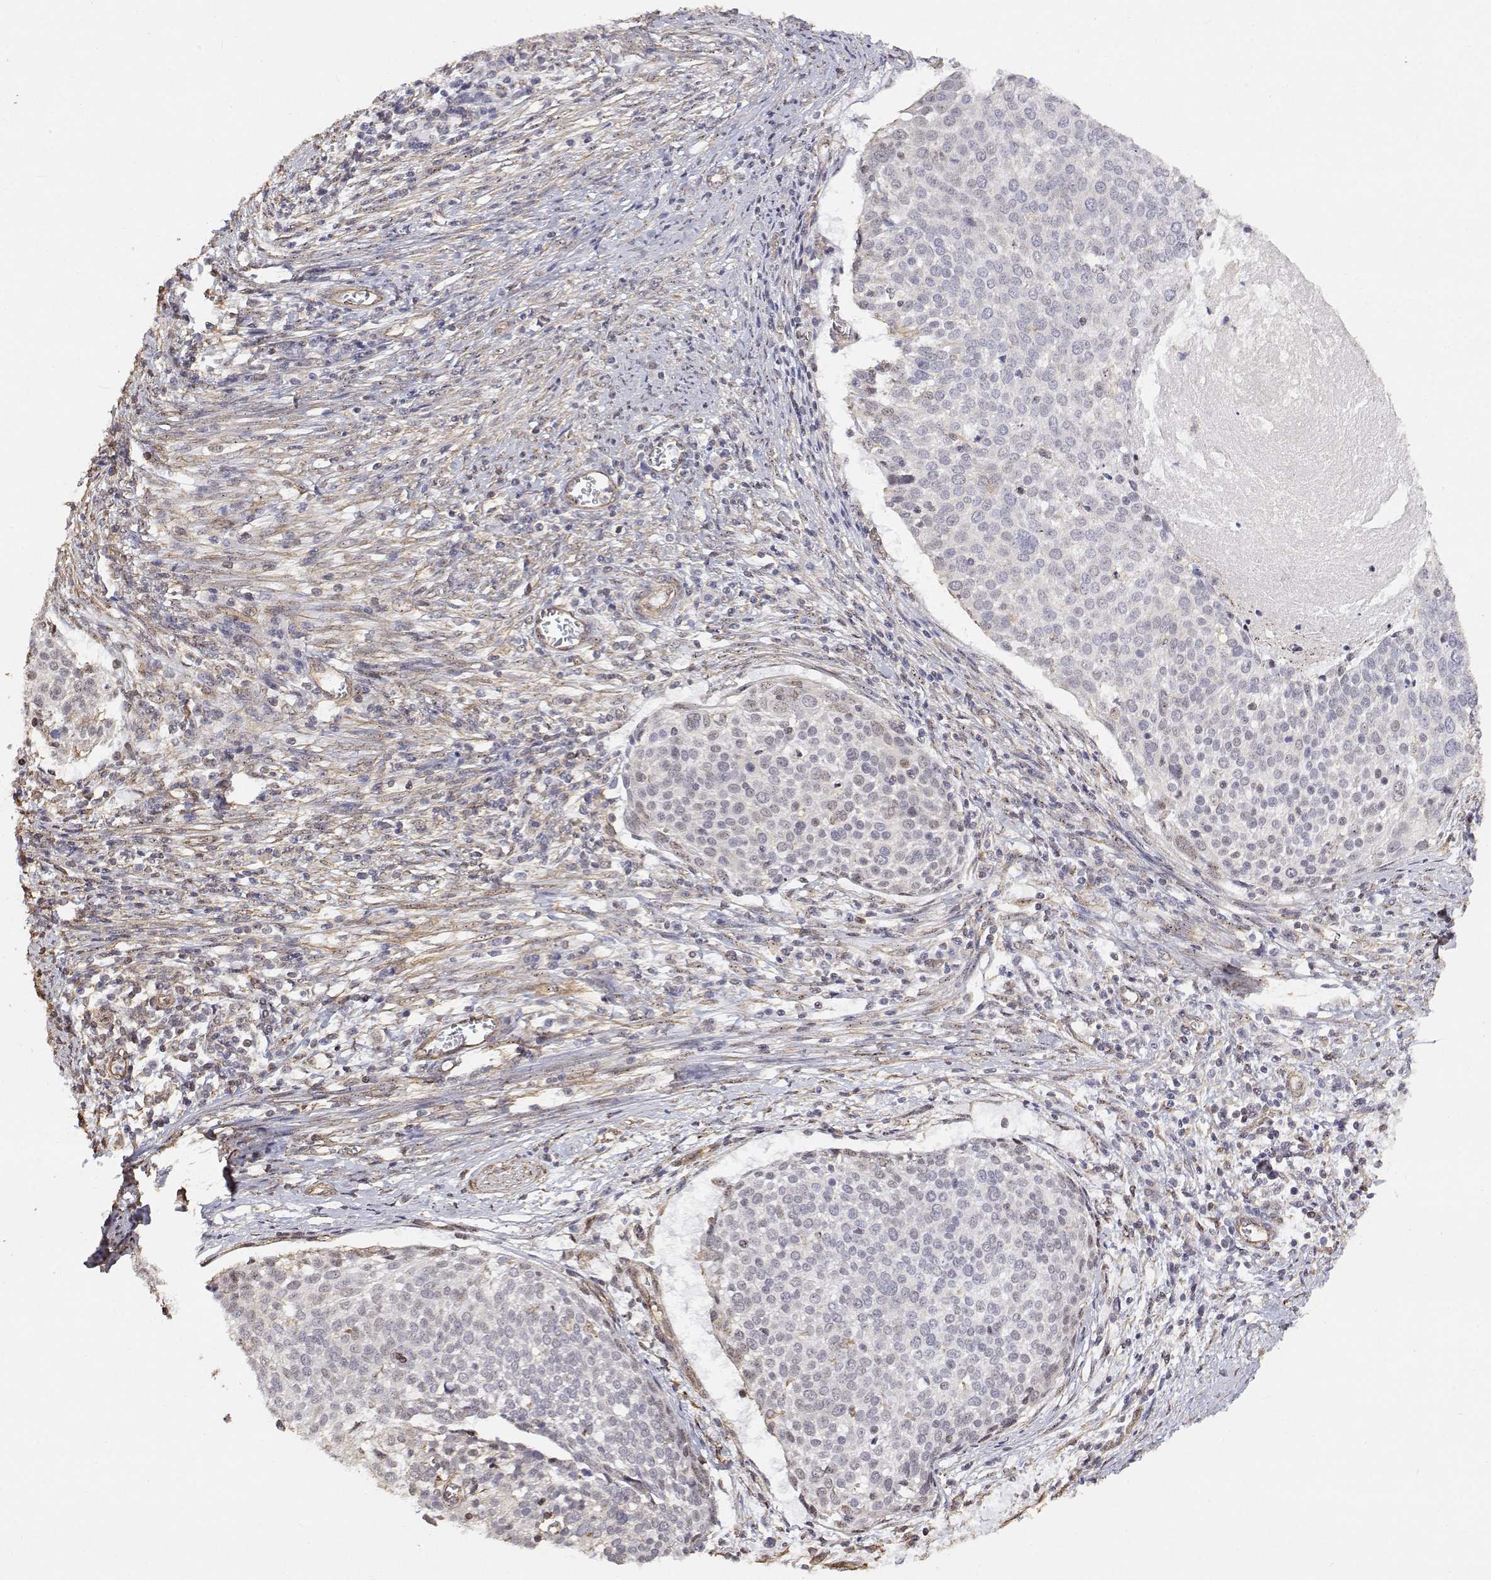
{"staining": {"intensity": "negative", "quantity": "none", "location": "none"}, "tissue": "cervical cancer", "cell_type": "Tumor cells", "image_type": "cancer", "snomed": [{"axis": "morphology", "description": "Squamous cell carcinoma, NOS"}, {"axis": "topography", "description": "Cervix"}], "caption": "DAB immunohistochemical staining of cervical cancer (squamous cell carcinoma) demonstrates no significant staining in tumor cells. Nuclei are stained in blue.", "gene": "GSDMA", "patient": {"sex": "female", "age": 39}}